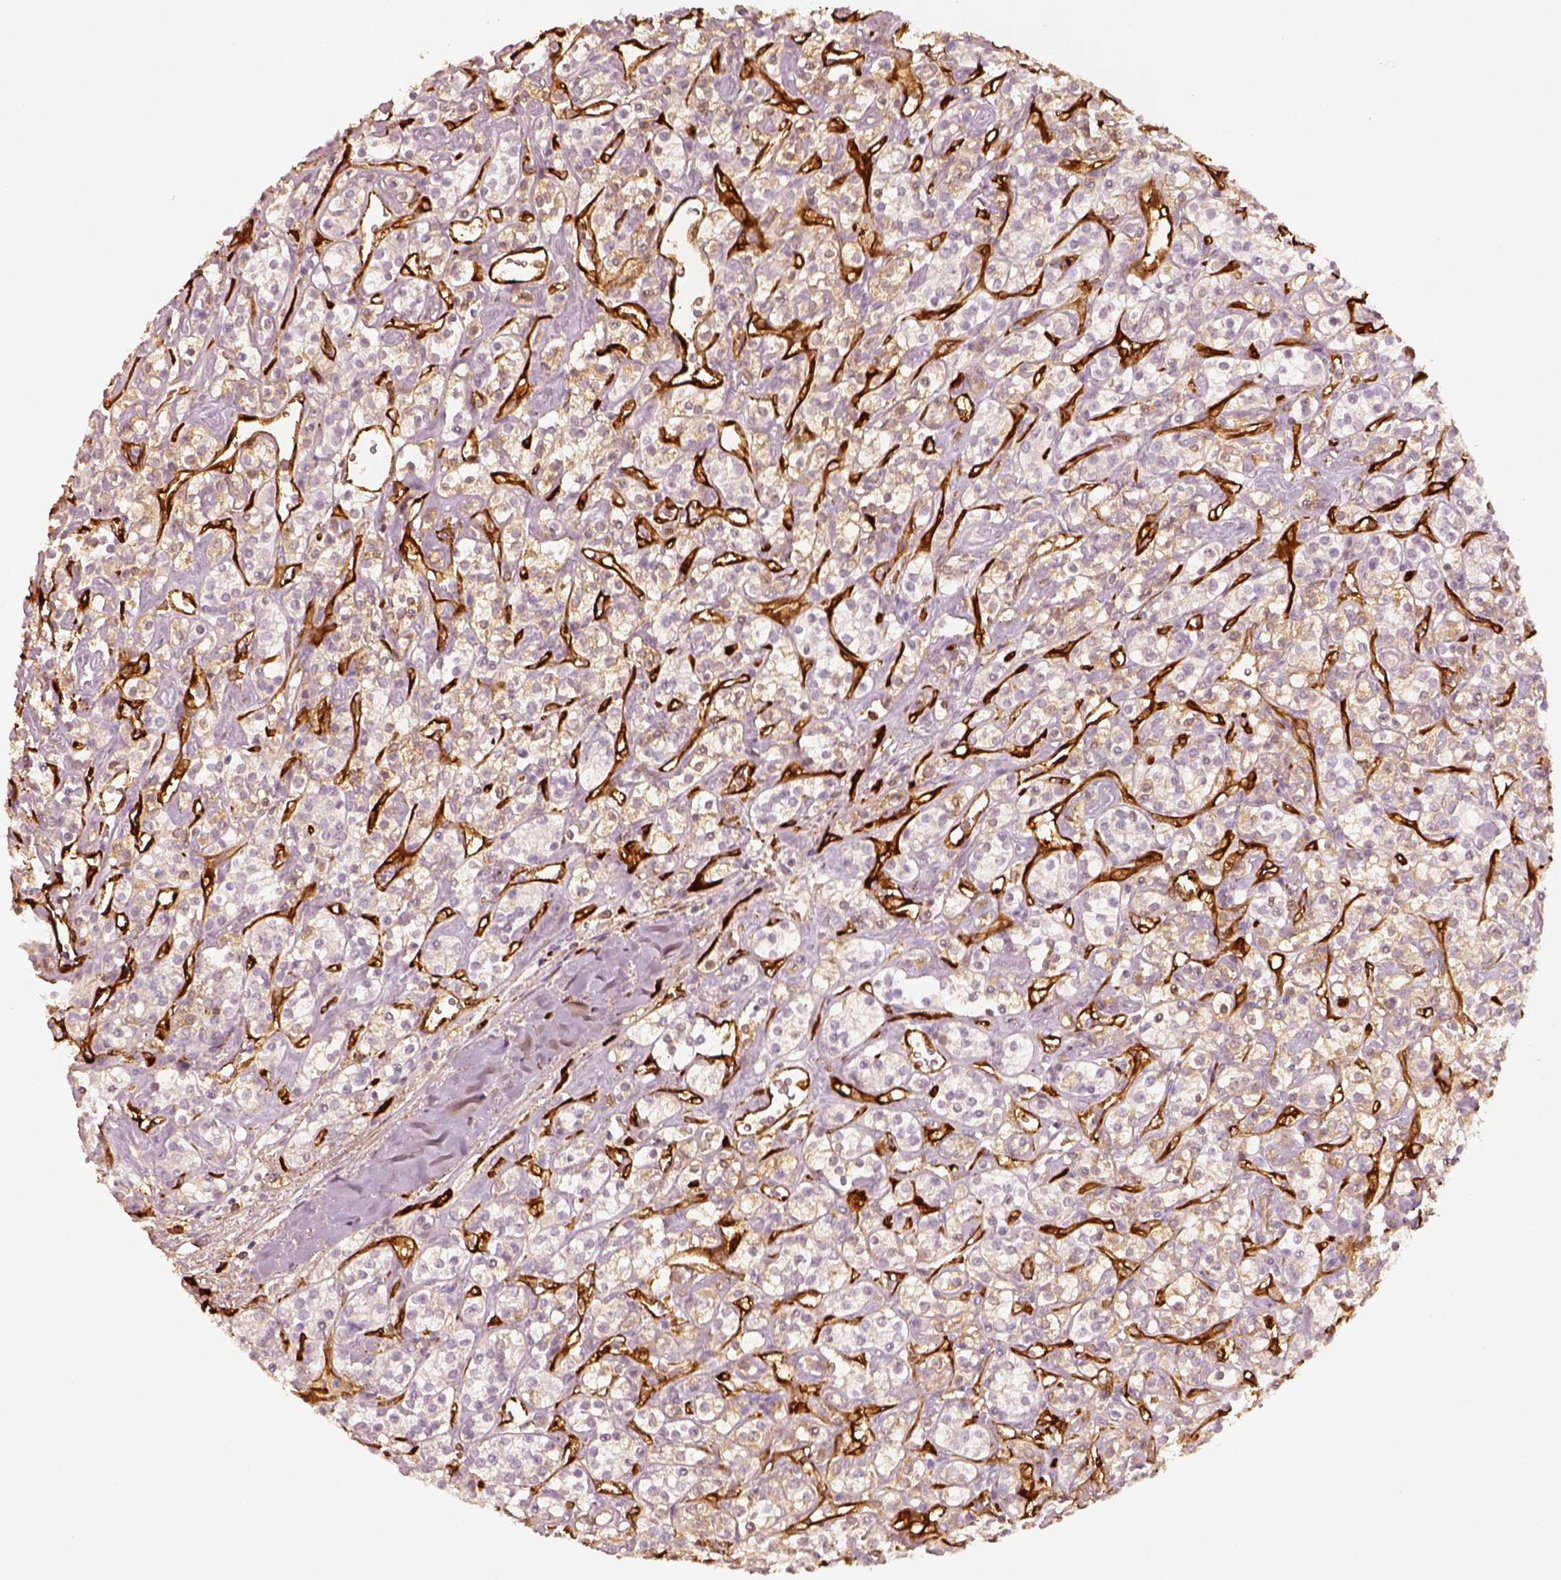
{"staining": {"intensity": "negative", "quantity": "none", "location": "none"}, "tissue": "renal cancer", "cell_type": "Tumor cells", "image_type": "cancer", "snomed": [{"axis": "morphology", "description": "Adenocarcinoma, NOS"}, {"axis": "topography", "description": "Kidney"}], "caption": "IHC histopathology image of human renal cancer (adenocarcinoma) stained for a protein (brown), which reveals no staining in tumor cells.", "gene": "FSCN1", "patient": {"sex": "male", "age": 77}}